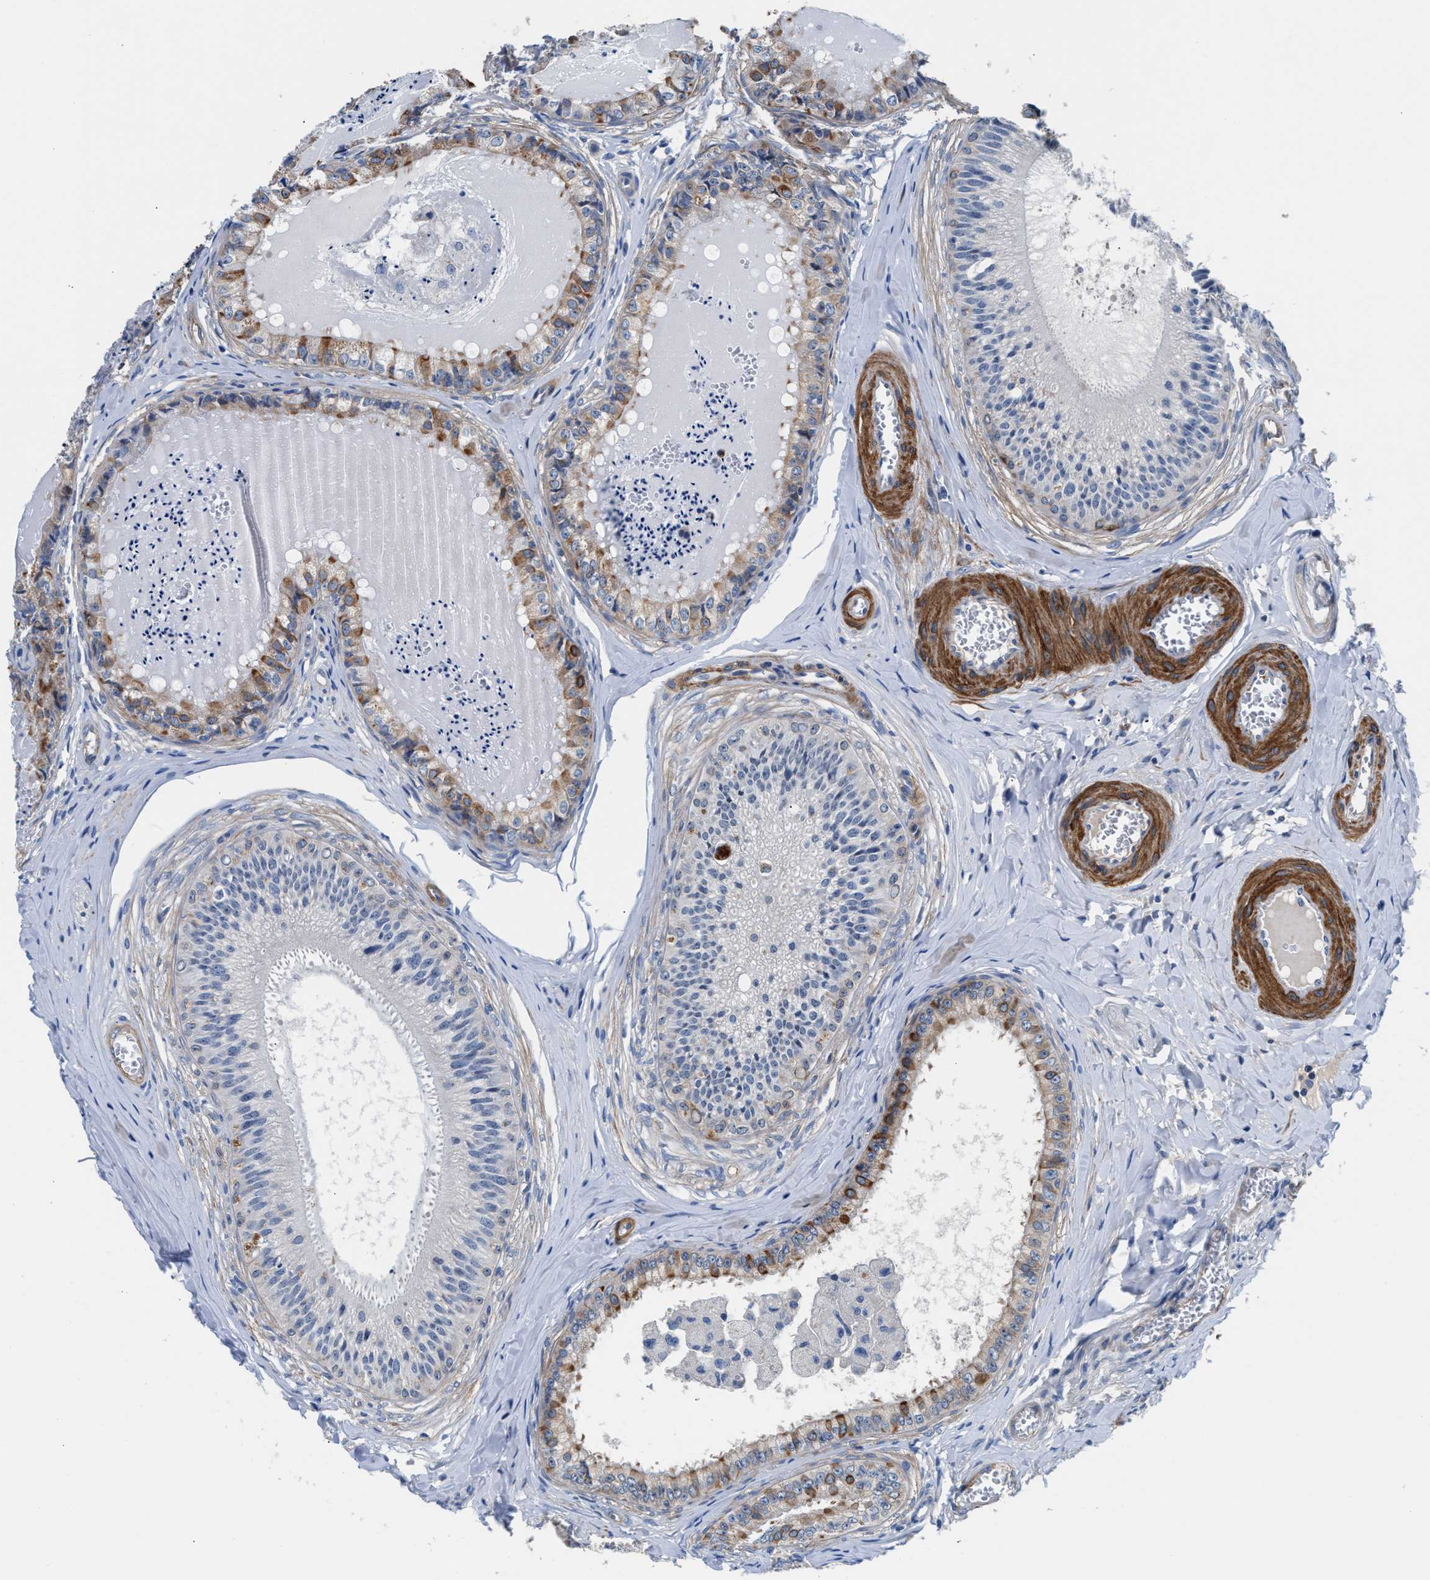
{"staining": {"intensity": "moderate", "quantity": "25%-75%", "location": "cytoplasmic/membranous"}, "tissue": "epididymis", "cell_type": "Glandular cells", "image_type": "normal", "snomed": [{"axis": "morphology", "description": "Normal tissue, NOS"}, {"axis": "topography", "description": "Epididymis"}], "caption": "Protein expression analysis of benign epididymis shows moderate cytoplasmic/membranous expression in approximately 25%-75% of glandular cells. The staining was performed using DAB, with brown indicating positive protein expression. Nuclei are stained blue with hematoxylin.", "gene": "PARG", "patient": {"sex": "male", "age": 31}}